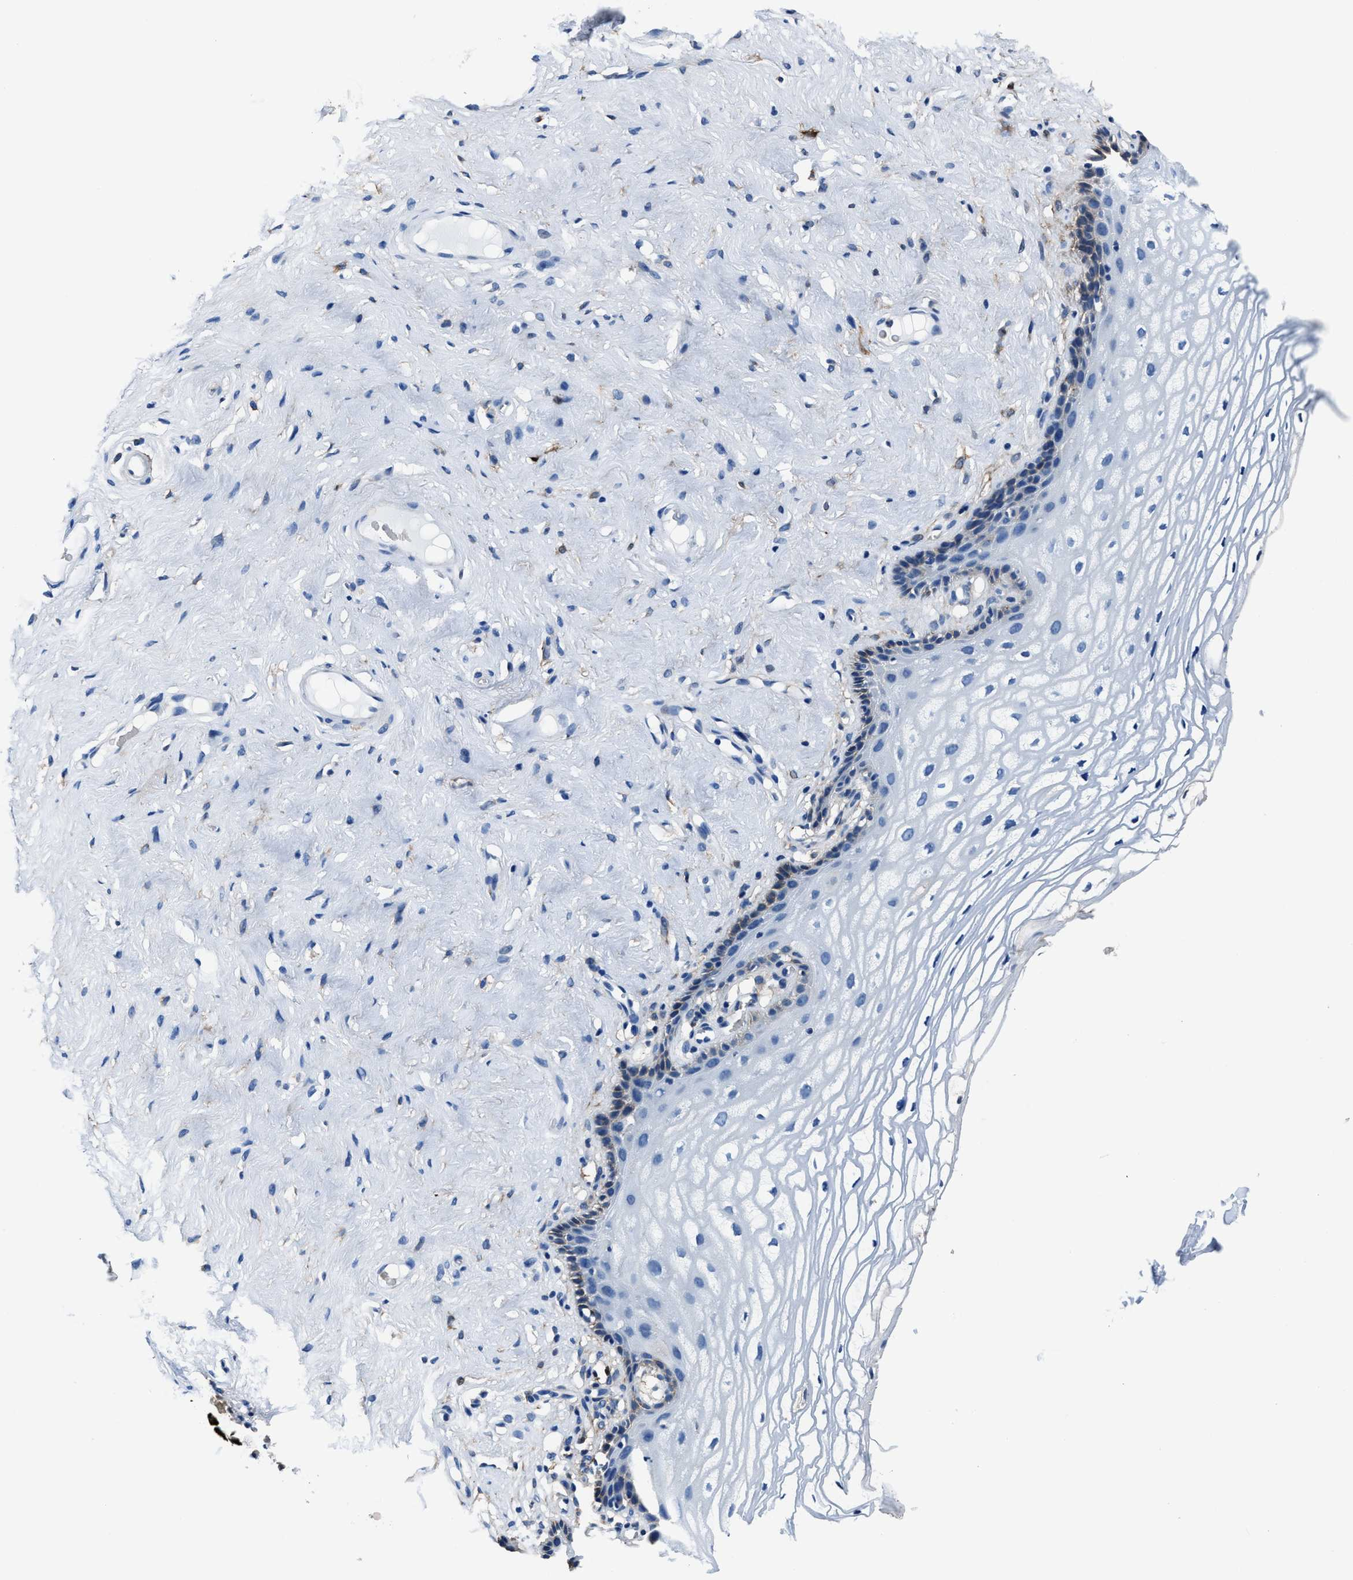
{"staining": {"intensity": "moderate", "quantity": "<25%", "location": "cytoplasmic/membranous"}, "tissue": "vagina", "cell_type": "Squamous epithelial cells", "image_type": "normal", "snomed": [{"axis": "morphology", "description": "Normal tissue, NOS"}, {"axis": "morphology", "description": "Adenocarcinoma, NOS"}, {"axis": "topography", "description": "Rectum"}, {"axis": "topography", "description": "Vagina"}], "caption": "Immunohistochemical staining of normal vagina shows <25% levels of moderate cytoplasmic/membranous protein positivity in about <25% of squamous epithelial cells.", "gene": "FTL", "patient": {"sex": "female", "age": 71}}